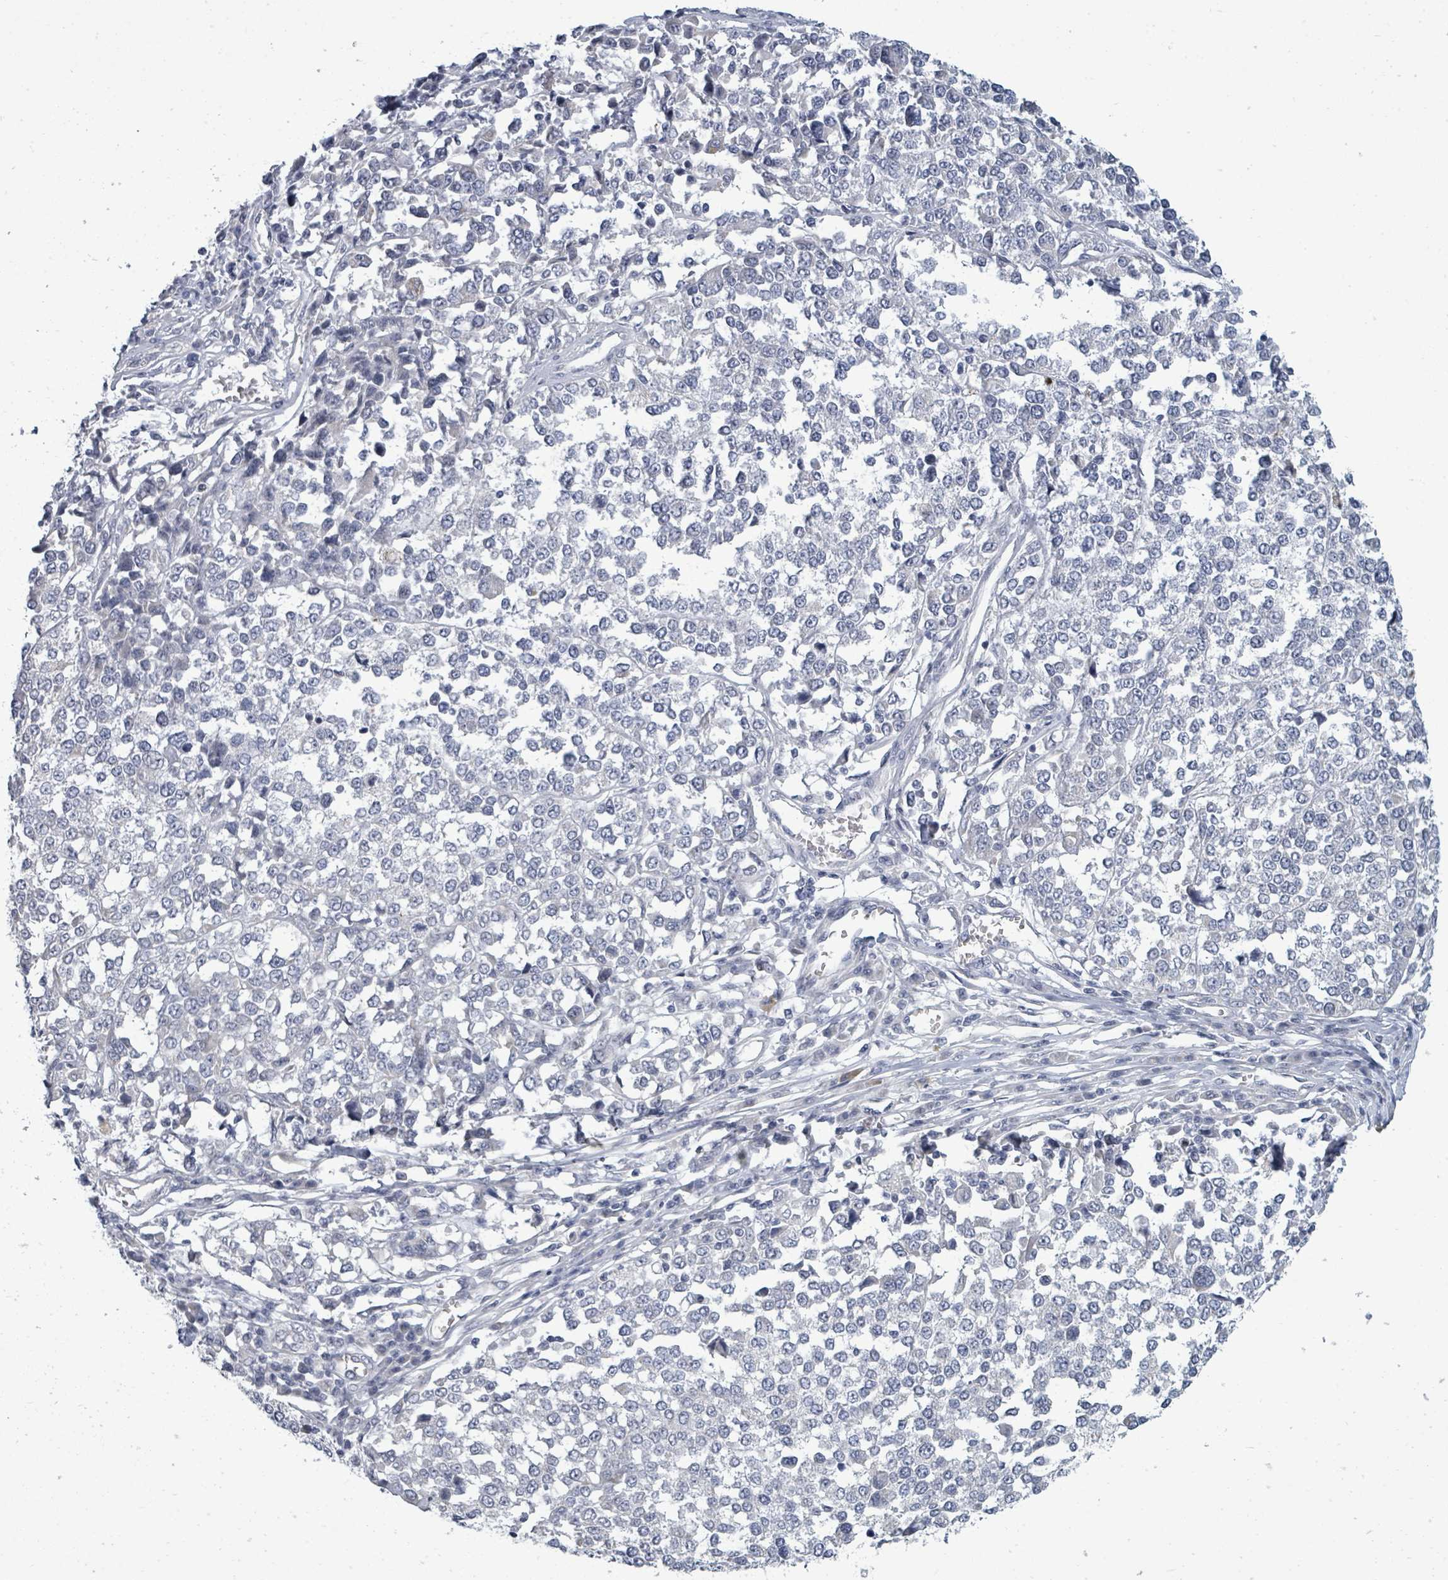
{"staining": {"intensity": "negative", "quantity": "none", "location": "none"}, "tissue": "melanoma", "cell_type": "Tumor cells", "image_type": "cancer", "snomed": [{"axis": "morphology", "description": "Malignant melanoma, Metastatic site"}, {"axis": "topography", "description": "Lymph node"}], "caption": "The IHC micrograph has no significant positivity in tumor cells of melanoma tissue.", "gene": "ASB12", "patient": {"sex": "male", "age": 44}}